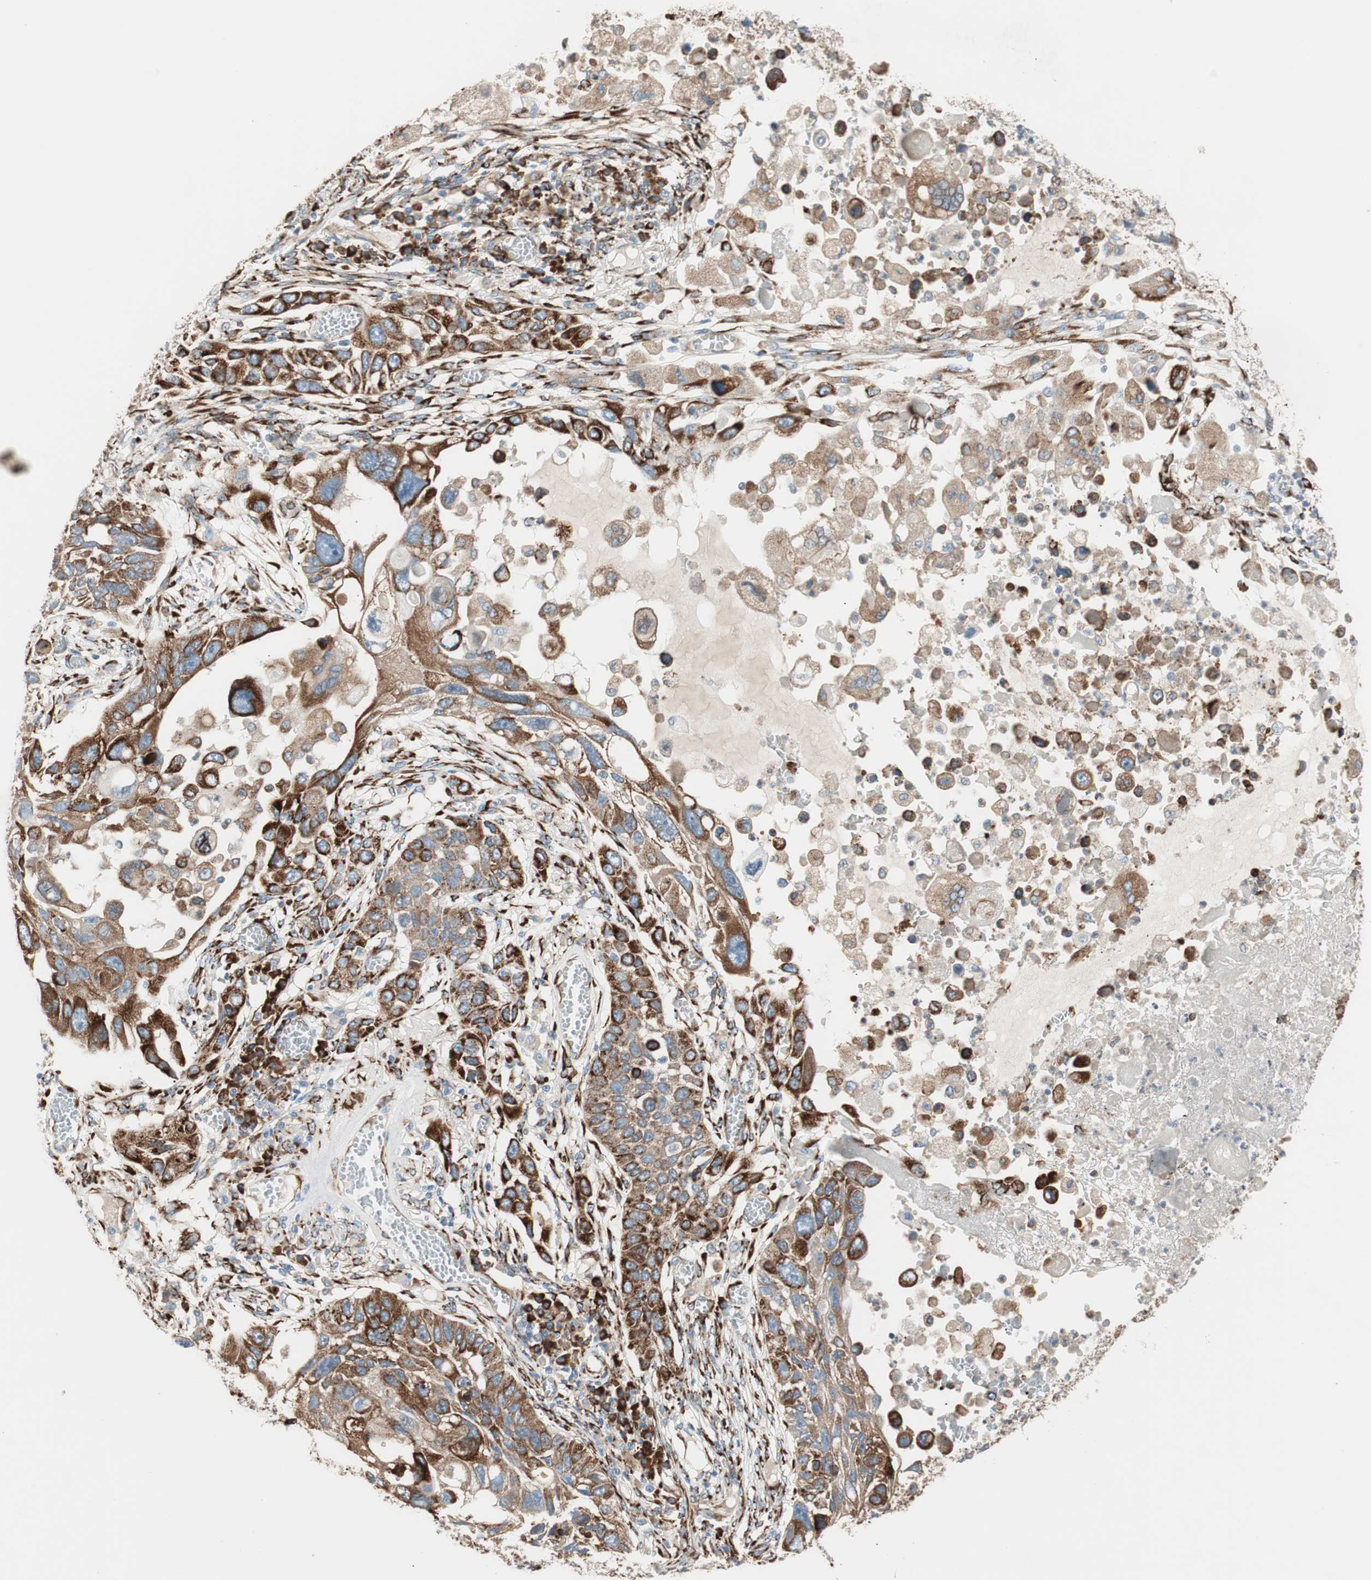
{"staining": {"intensity": "strong", "quantity": ">75%", "location": "cytoplasmic/membranous"}, "tissue": "lung cancer", "cell_type": "Tumor cells", "image_type": "cancer", "snomed": [{"axis": "morphology", "description": "Squamous cell carcinoma, NOS"}, {"axis": "topography", "description": "Lung"}], "caption": "Immunohistochemistry staining of squamous cell carcinoma (lung), which demonstrates high levels of strong cytoplasmic/membranous expression in about >75% of tumor cells indicating strong cytoplasmic/membranous protein positivity. The staining was performed using DAB (brown) for protein detection and nuclei were counterstained in hematoxylin (blue).", "gene": "P4HTM", "patient": {"sex": "male", "age": 71}}